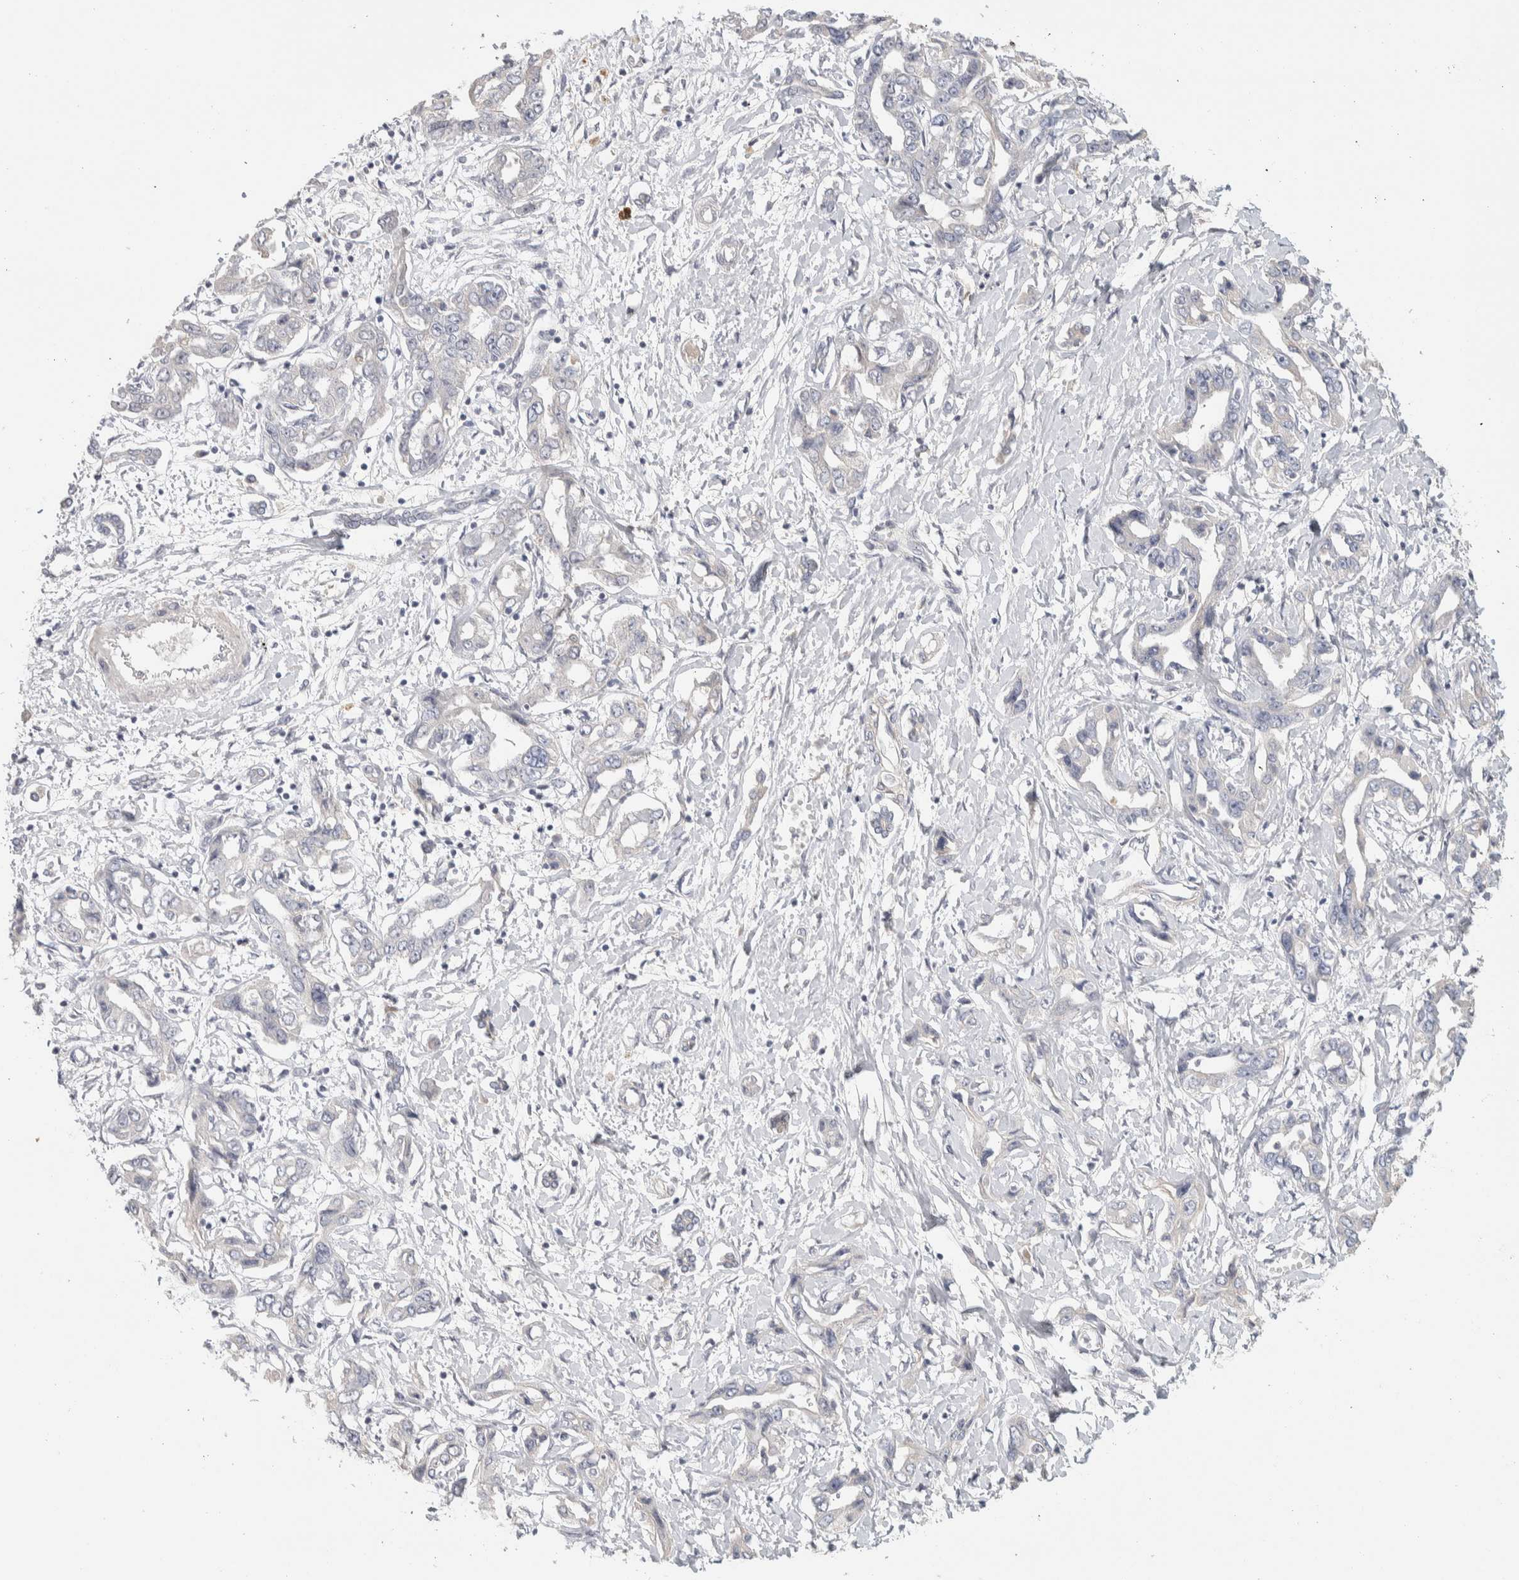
{"staining": {"intensity": "negative", "quantity": "none", "location": "none"}, "tissue": "liver cancer", "cell_type": "Tumor cells", "image_type": "cancer", "snomed": [{"axis": "morphology", "description": "Cholangiocarcinoma"}, {"axis": "topography", "description": "Liver"}], "caption": "This is an immunohistochemistry micrograph of cholangiocarcinoma (liver). There is no staining in tumor cells.", "gene": "DCXR", "patient": {"sex": "male", "age": 59}}